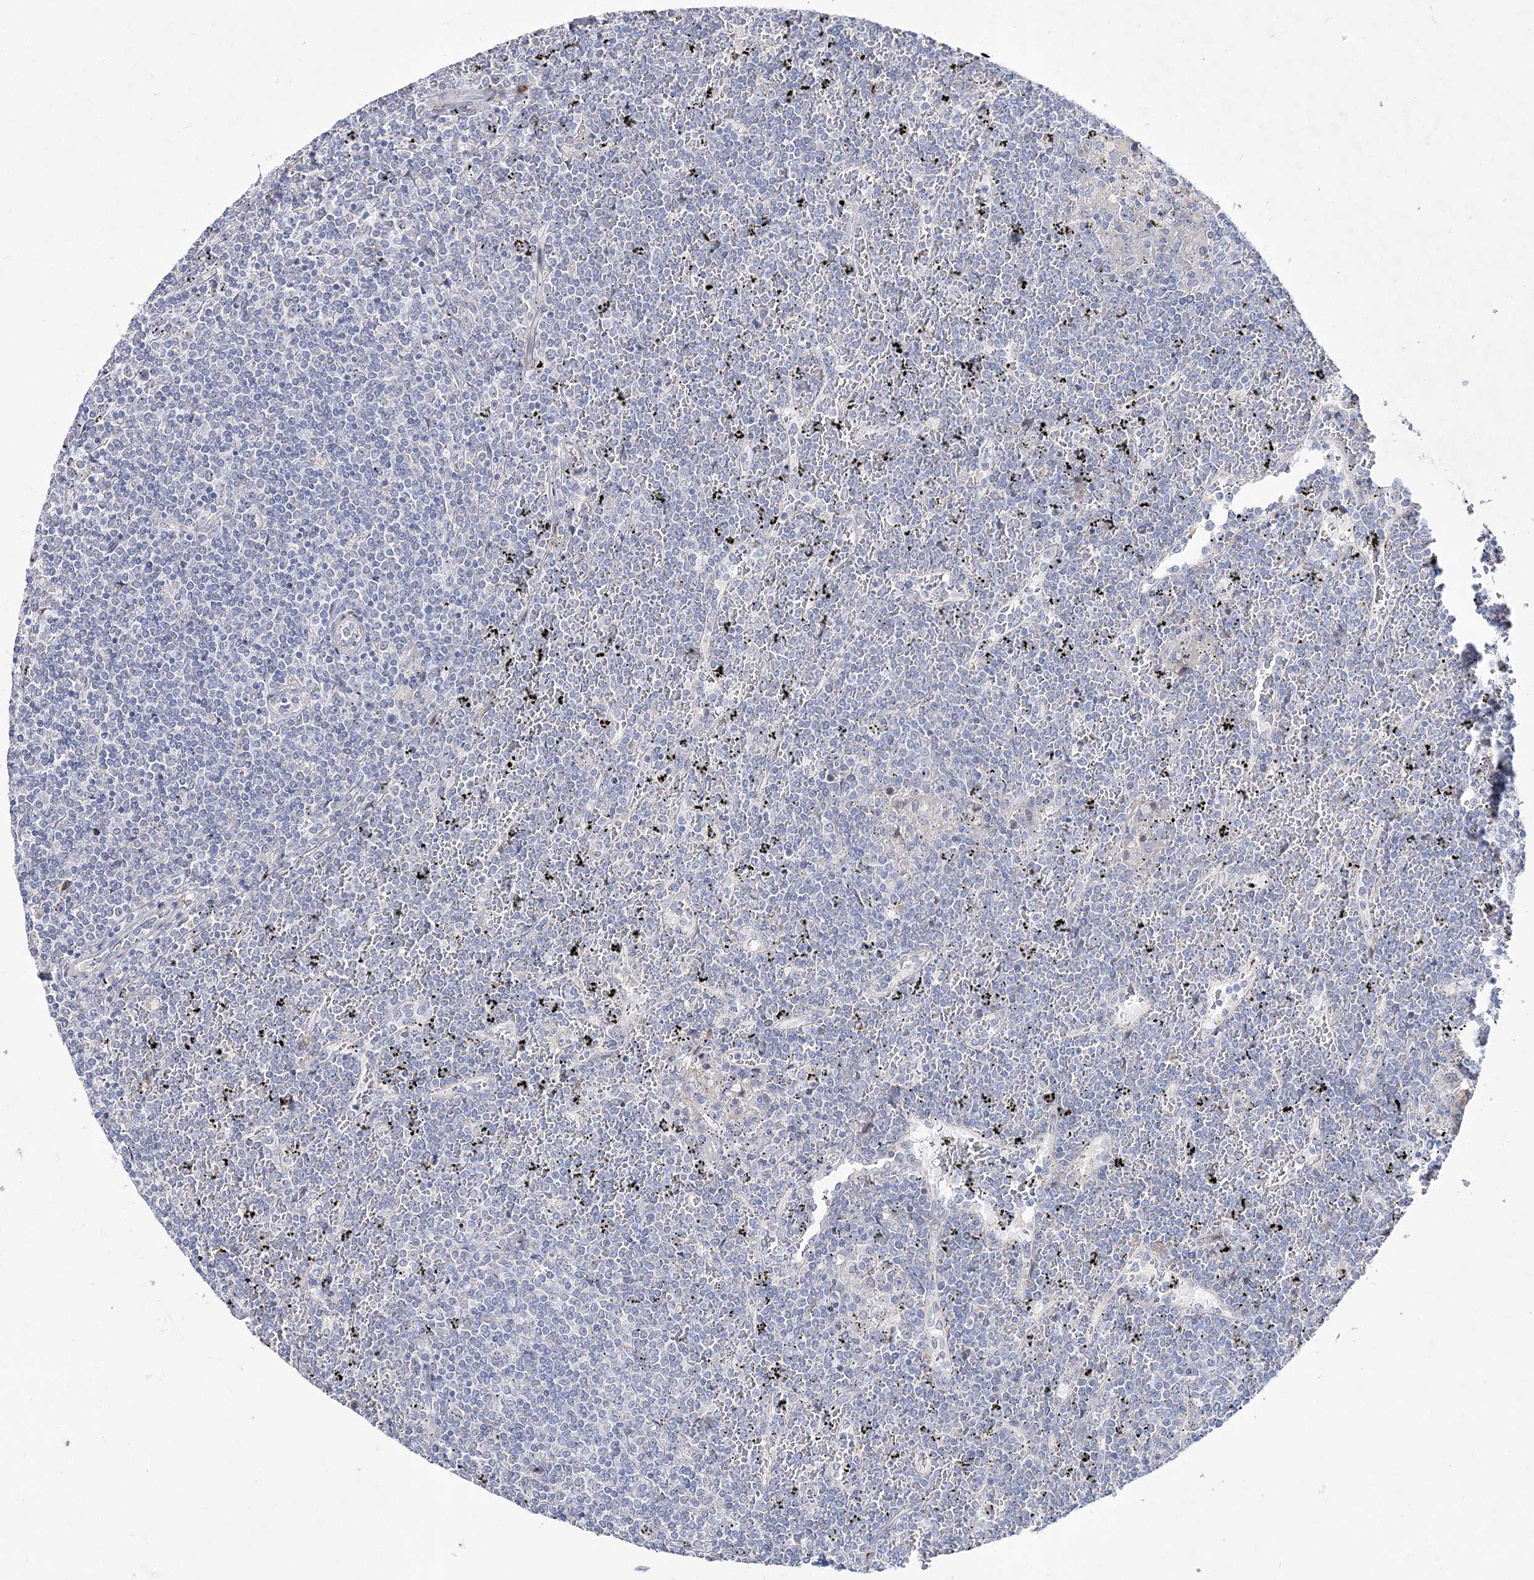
{"staining": {"intensity": "negative", "quantity": "none", "location": "none"}, "tissue": "lymphoma", "cell_type": "Tumor cells", "image_type": "cancer", "snomed": [{"axis": "morphology", "description": "Malignant lymphoma, non-Hodgkin's type, Low grade"}, {"axis": "topography", "description": "Spleen"}], "caption": "Immunohistochemical staining of human lymphoma shows no significant positivity in tumor cells. (DAB immunohistochemistry visualized using brightfield microscopy, high magnification).", "gene": "ANO1", "patient": {"sex": "female", "age": 19}}